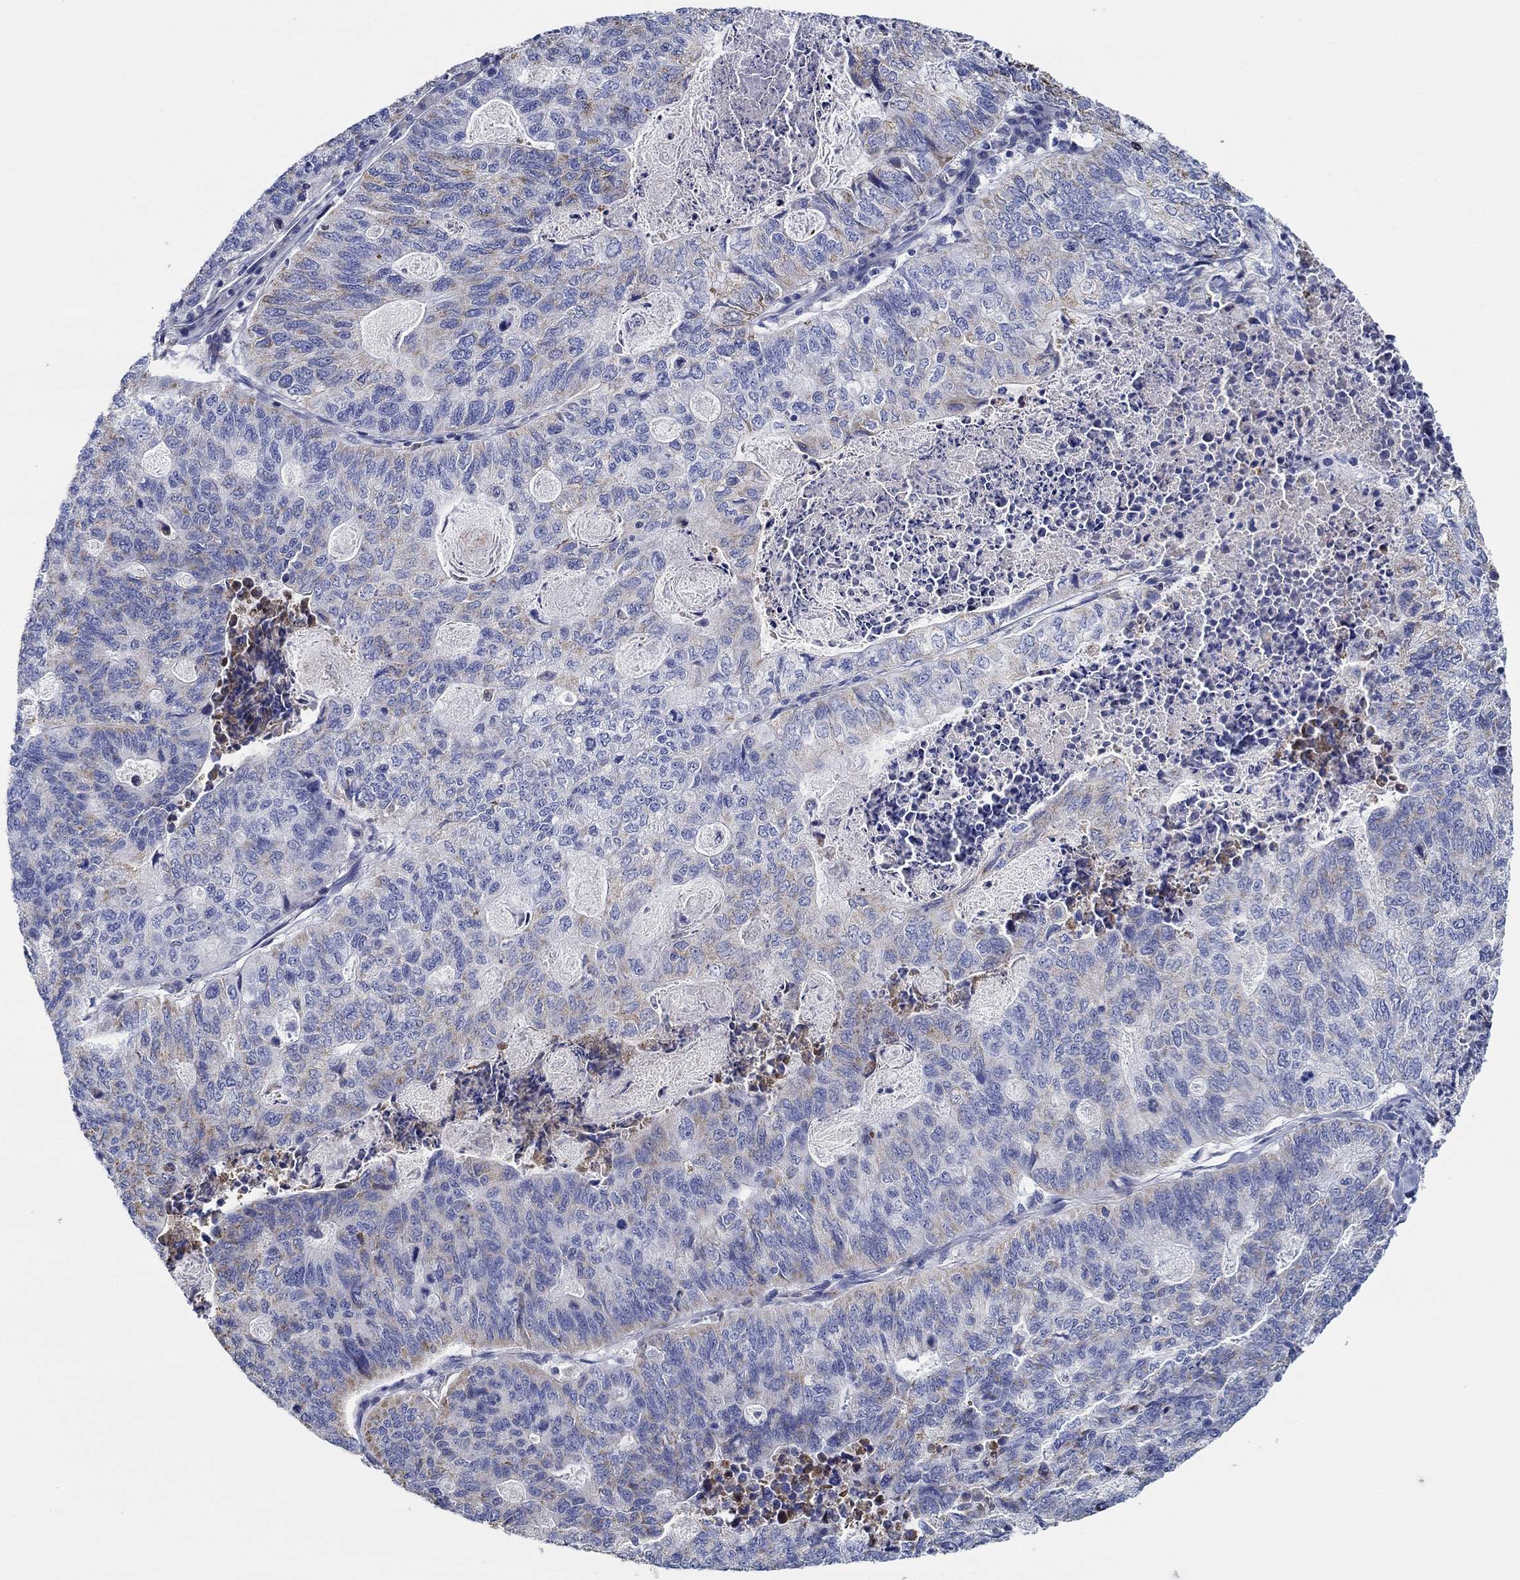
{"staining": {"intensity": "moderate", "quantity": "25%-75%", "location": "cytoplasmic/membranous"}, "tissue": "stomach cancer", "cell_type": "Tumor cells", "image_type": "cancer", "snomed": [{"axis": "morphology", "description": "Adenocarcinoma, NOS"}, {"axis": "topography", "description": "Stomach, upper"}], "caption": "Protein analysis of stomach cancer tissue reveals moderate cytoplasmic/membranous expression in about 25%-75% of tumor cells. The staining was performed using DAB (3,3'-diaminobenzidine), with brown indicating positive protein expression. Nuclei are stained blue with hematoxylin.", "gene": "CFAP61", "patient": {"sex": "female", "age": 67}}